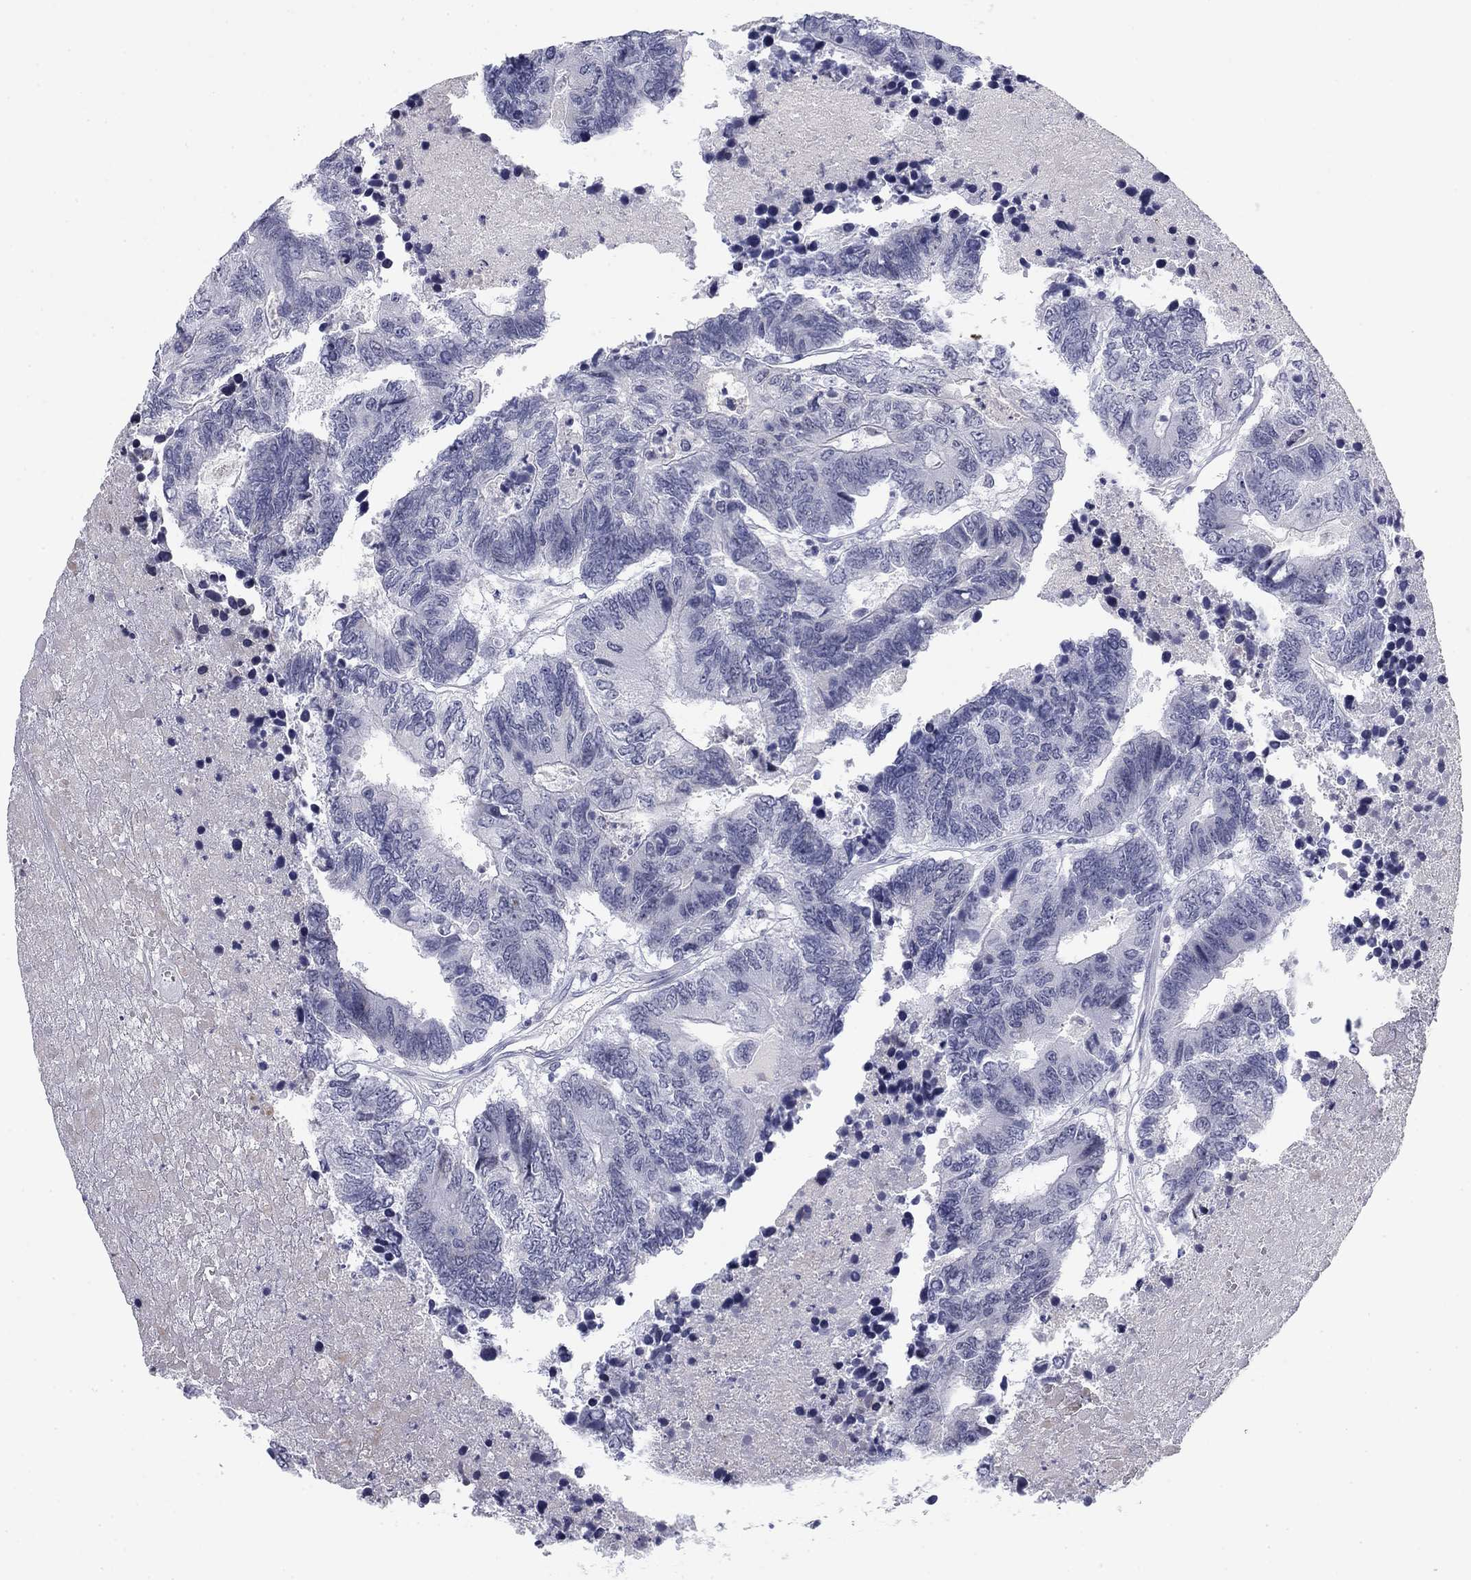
{"staining": {"intensity": "negative", "quantity": "none", "location": "none"}, "tissue": "colorectal cancer", "cell_type": "Tumor cells", "image_type": "cancer", "snomed": [{"axis": "morphology", "description": "Adenocarcinoma, NOS"}, {"axis": "topography", "description": "Colon"}], "caption": "High magnification brightfield microscopy of adenocarcinoma (colorectal) stained with DAB (3,3'-diaminobenzidine) (brown) and counterstained with hematoxylin (blue): tumor cells show no significant staining.", "gene": "PRPH", "patient": {"sex": "female", "age": 48}}